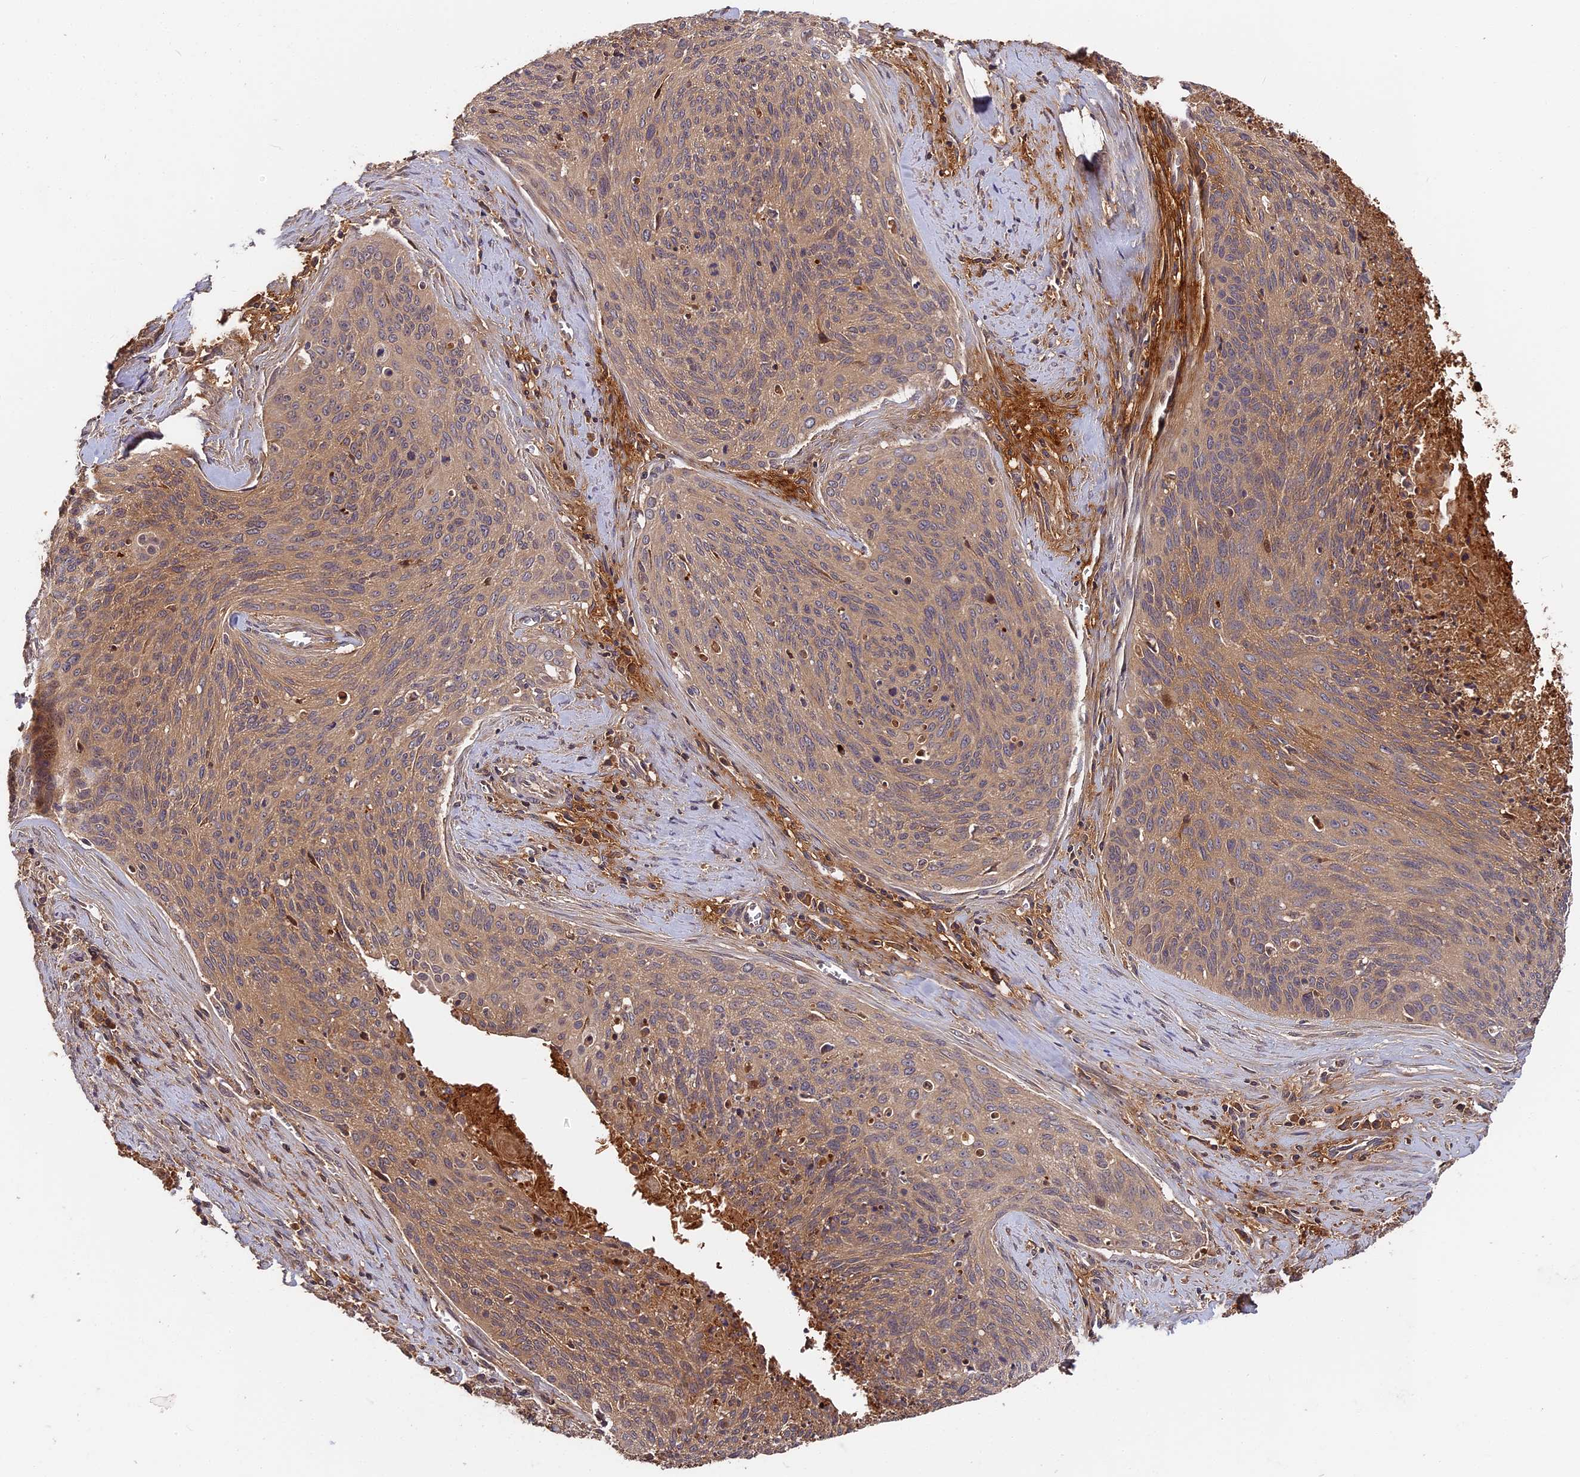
{"staining": {"intensity": "weak", "quantity": ">75%", "location": "cytoplasmic/membranous"}, "tissue": "cervical cancer", "cell_type": "Tumor cells", "image_type": "cancer", "snomed": [{"axis": "morphology", "description": "Squamous cell carcinoma, NOS"}, {"axis": "topography", "description": "Cervix"}], "caption": "Brown immunohistochemical staining in human cervical cancer reveals weak cytoplasmic/membranous expression in approximately >75% of tumor cells. The protein of interest is shown in brown color, while the nuclei are stained blue.", "gene": "ITIH1", "patient": {"sex": "female", "age": 55}}